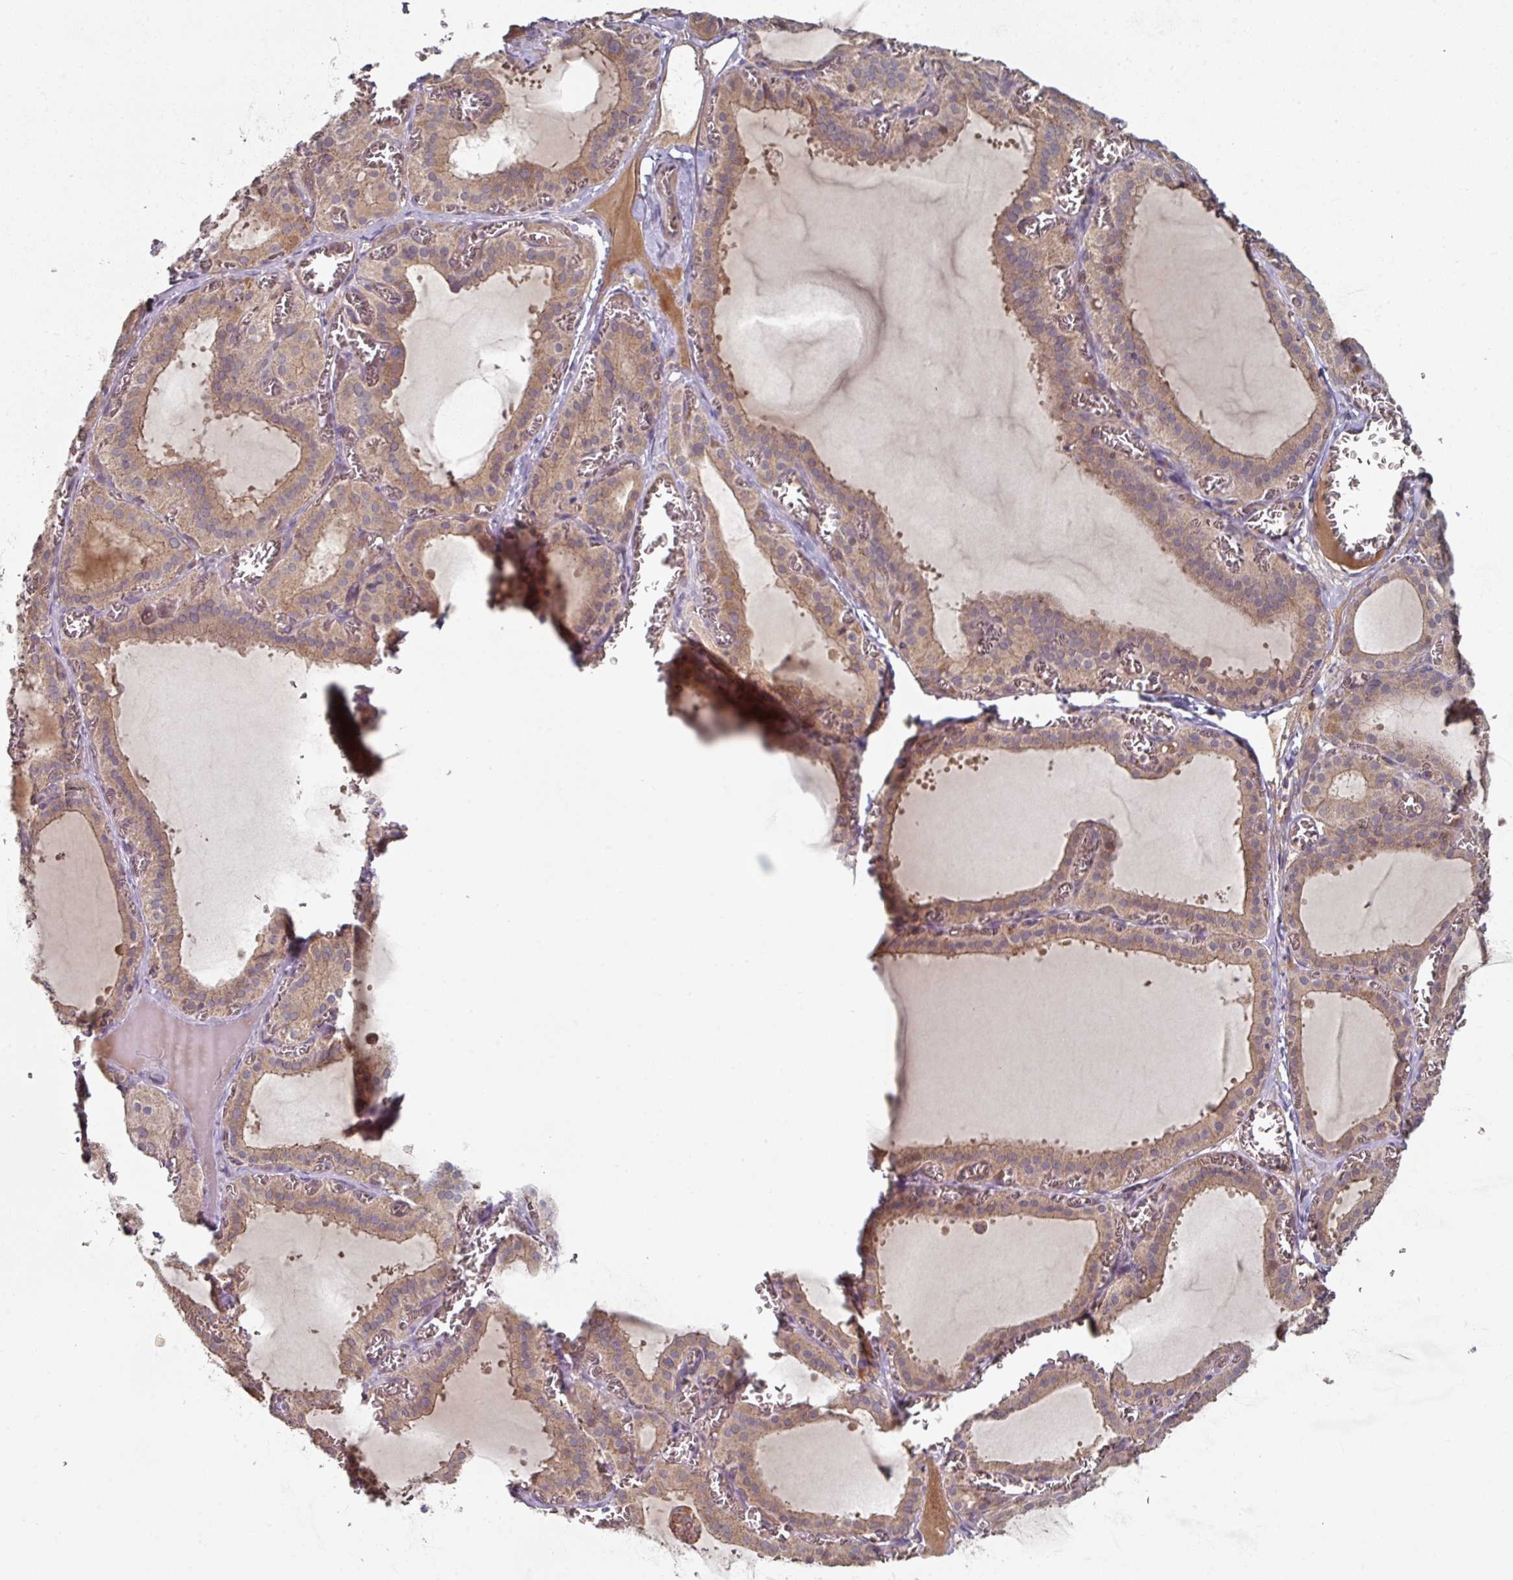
{"staining": {"intensity": "moderate", "quantity": ">75%", "location": "cytoplasmic/membranous"}, "tissue": "thyroid gland", "cell_type": "Glandular cells", "image_type": "normal", "snomed": [{"axis": "morphology", "description": "Normal tissue, NOS"}, {"axis": "topography", "description": "Thyroid gland"}], "caption": "Benign thyroid gland demonstrates moderate cytoplasmic/membranous positivity in about >75% of glandular cells, visualized by immunohistochemistry. The protein is shown in brown color, while the nuclei are stained blue.", "gene": "DNAJC7", "patient": {"sex": "female", "age": 30}}